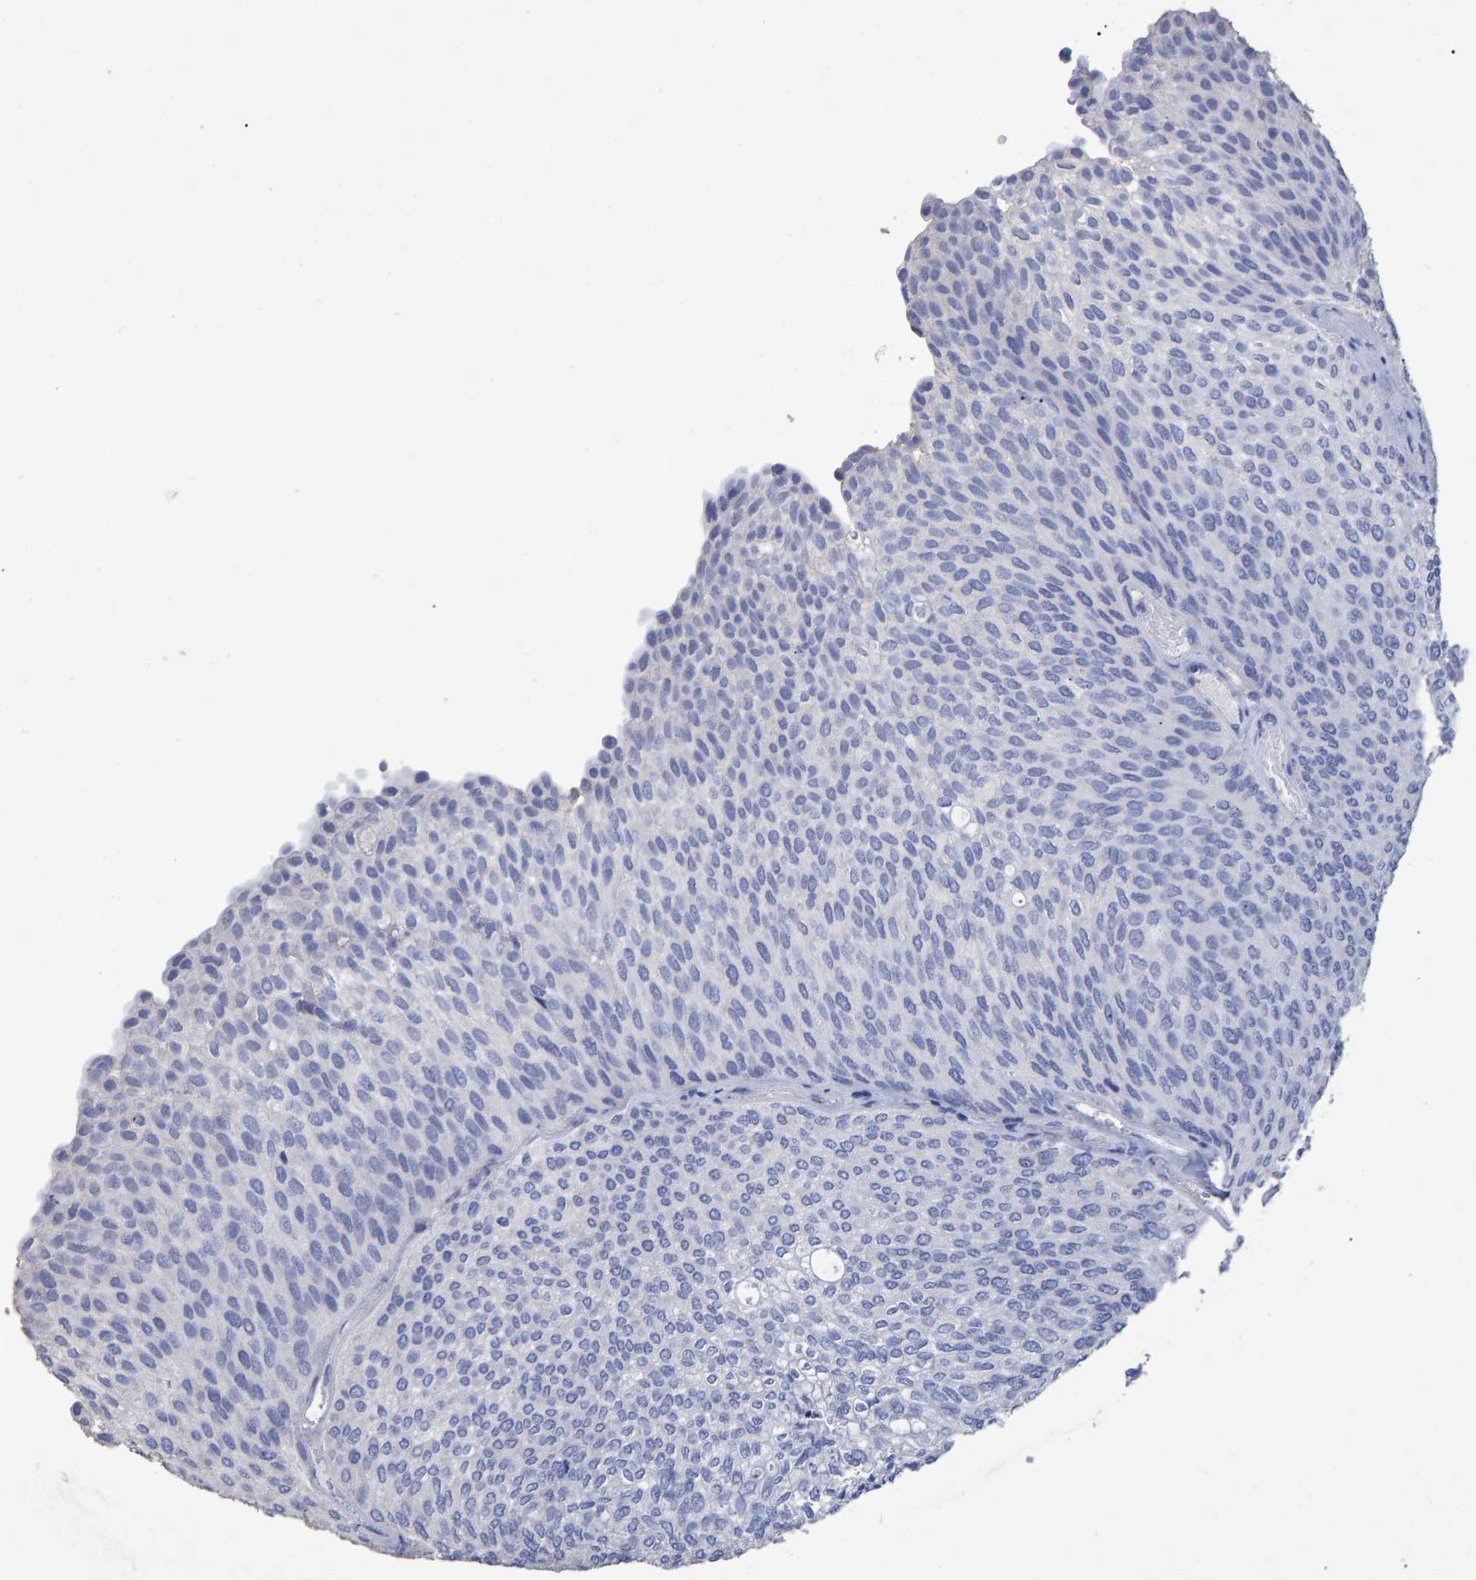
{"staining": {"intensity": "negative", "quantity": "none", "location": "none"}, "tissue": "urothelial cancer", "cell_type": "Tumor cells", "image_type": "cancer", "snomed": [{"axis": "morphology", "description": "Urothelial carcinoma, Low grade"}, {"axis": "topography", "description": "Urinary bladder"}], "caption": "High power microscopy image of an IHC histopathology image of urothelial cancer, revealing no significant positivity in tumor cells.", "gene": "HEMGN", "patient": {"sex": "female", "age": 79}}